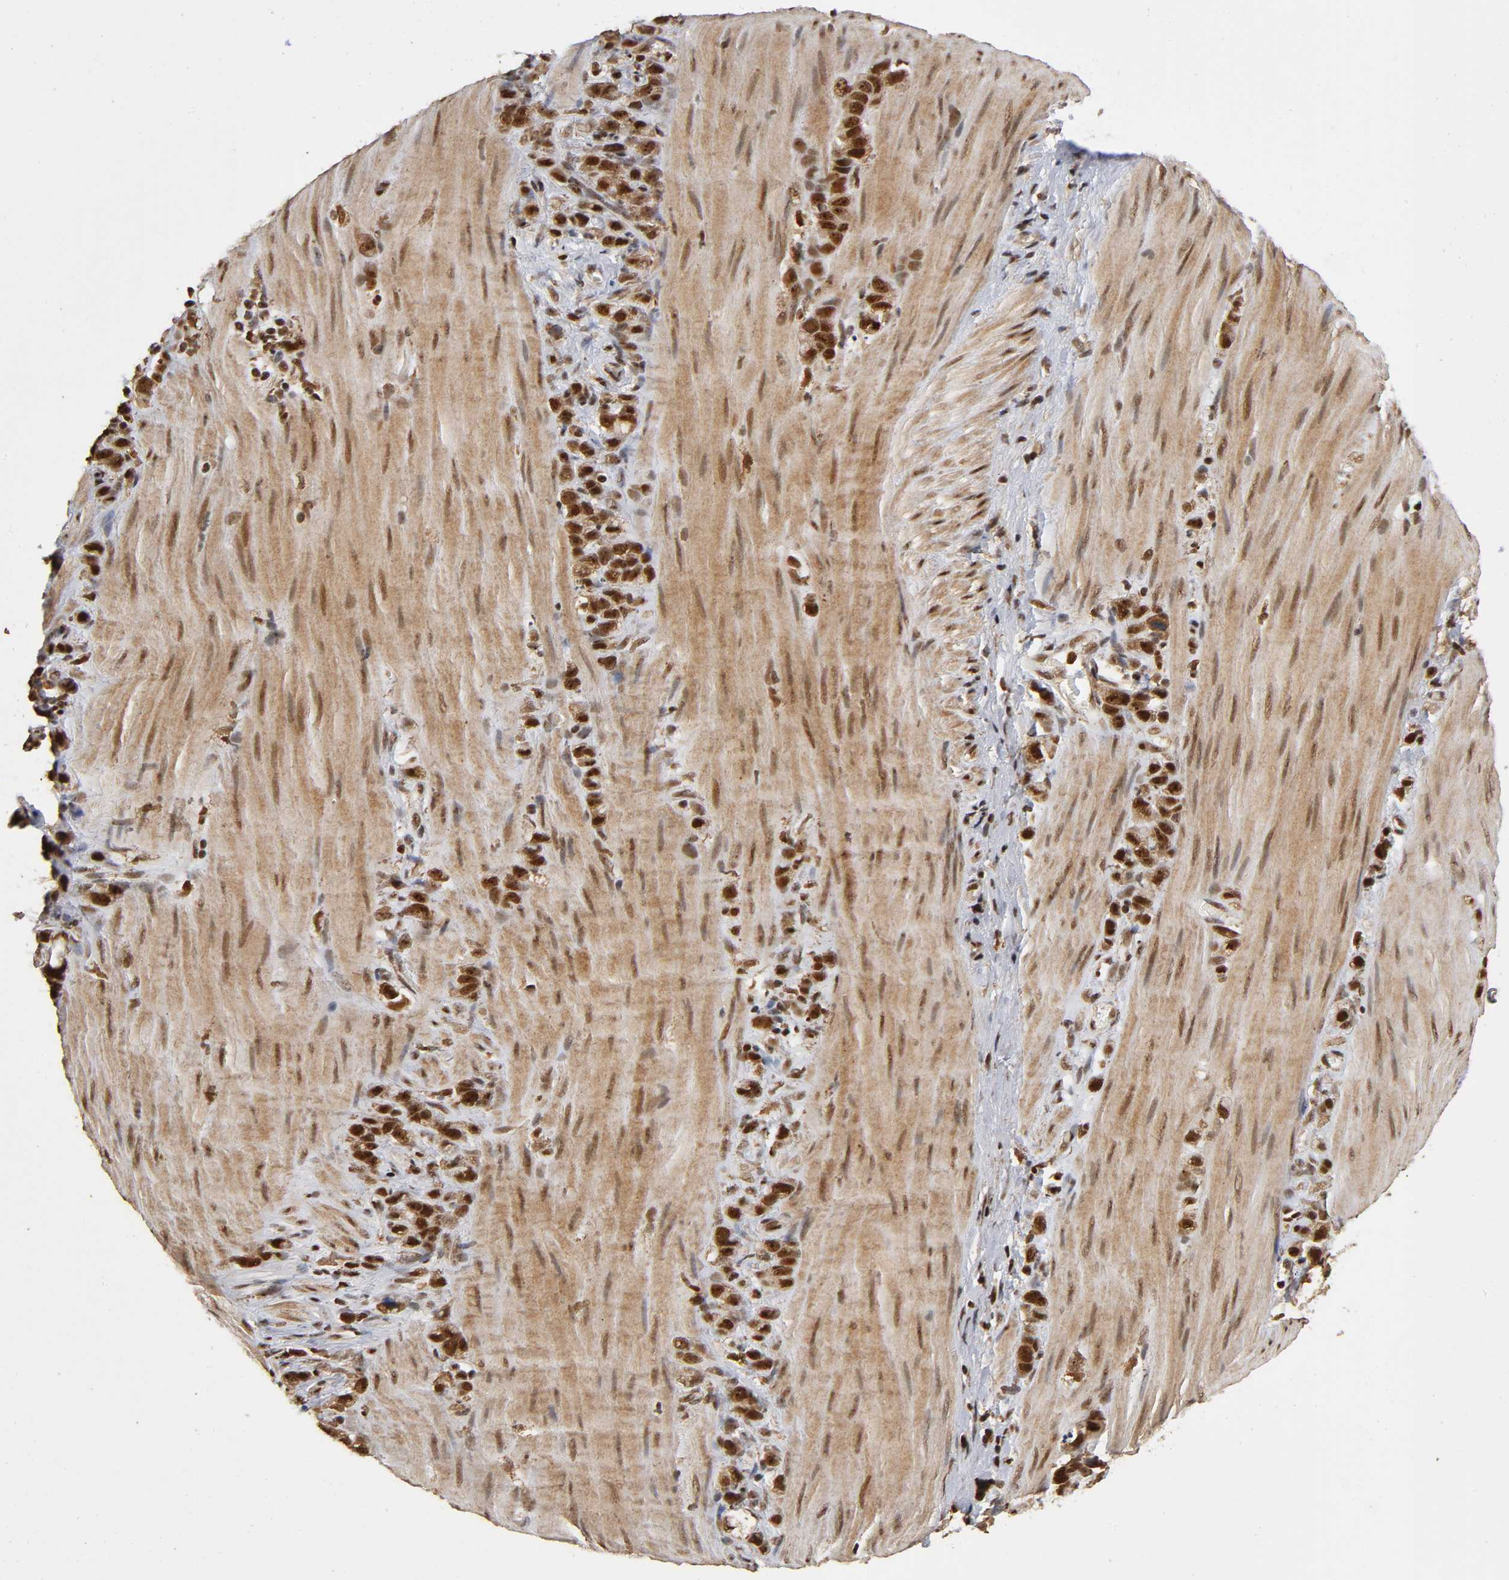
{"staining": {"intensity": "strong", "quantity": ">75%", "location": "cytoplasmic/membranous,nuclear"}, "tissue": "stomach cancer", "cell_type": "Tumor cells", "image_type": "cancer", "snomed": [{"axis": "morphology", "description": "Normal tissue, NOS"}, {"axis": "morphology", "description": "Adenocarcinoma, NOS"}, {"axis": "morphology", "description": "Adenocarcinoma, High grade"}, {"axis": "topography", "description": "Stomach, upper"}, {"axis": "topography", "description": "Stomach"}], "caption": "A high-resolution histopathology image shows immunohistochemistry staining of stomach high-grade adenocarcinoma, which demonstrates strong cytoplasmic/membranous and nuclear positivity in approximately >75% of tumor cells. (brown staining indicates protein expression, while blue staining denotes nuclei).", "gene": "RNF122", "patient": {"sex": "female", "age": 65}}